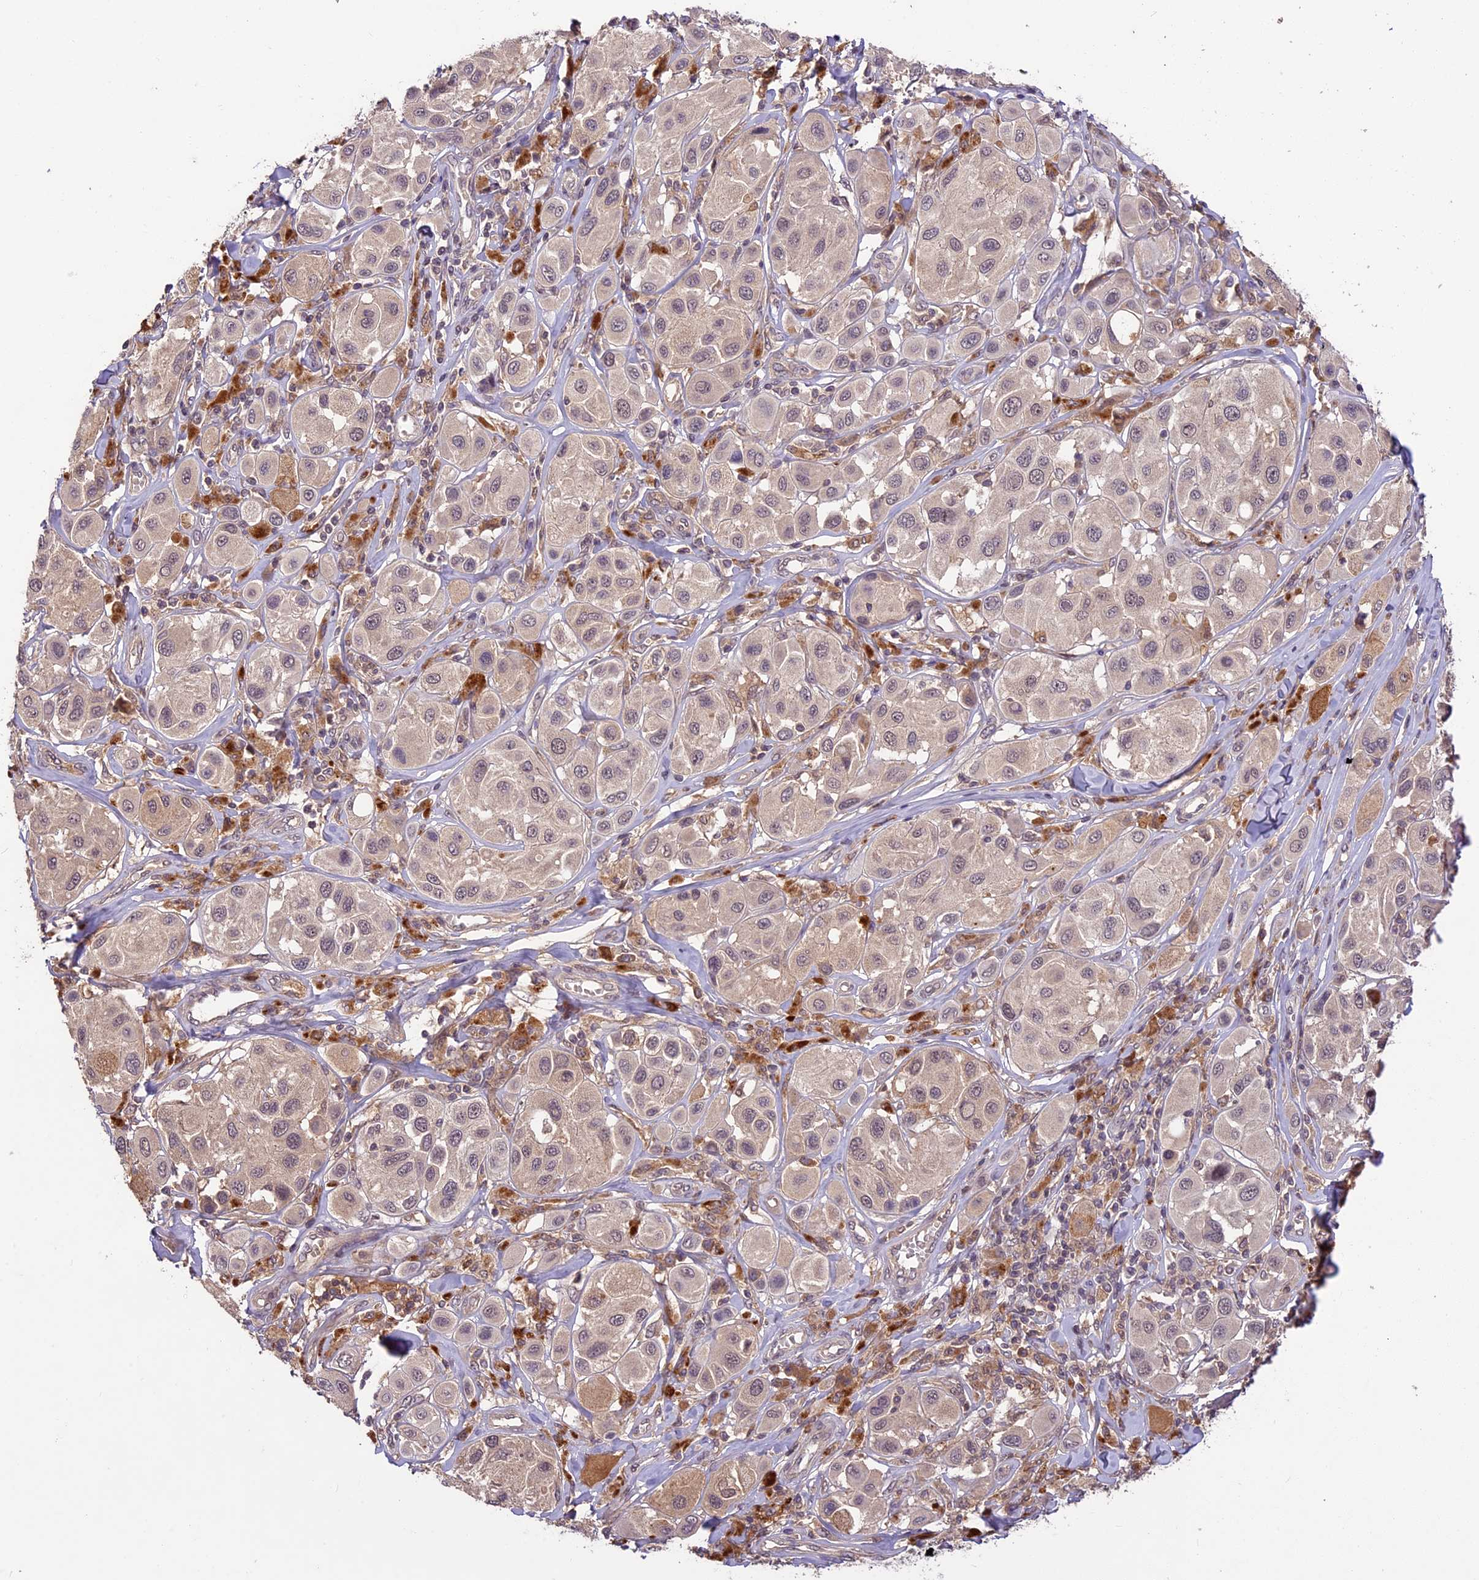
{"staining": {"intensity": "weak", "quantity": "25%-75%", "location": "nuclear"}, "tissue": "melanoma", "cell_type": "Tumor cells", "image_type": "cancer", "snomed": [{"axis": "morphology", "description": "Malignant melanoma, Metastatic site"}, {"axis": "topography", "description": "Skin"}], "caption": "Brown immunohistochemical staining in melanoma displays weak nuclear expression in about 25%-75% of tumor cells. The protein of interest is shown in brown color, while the nuclei are stained blue.", "gene": "ATP10A", "patient": {"sex": "male", "age": 41}}